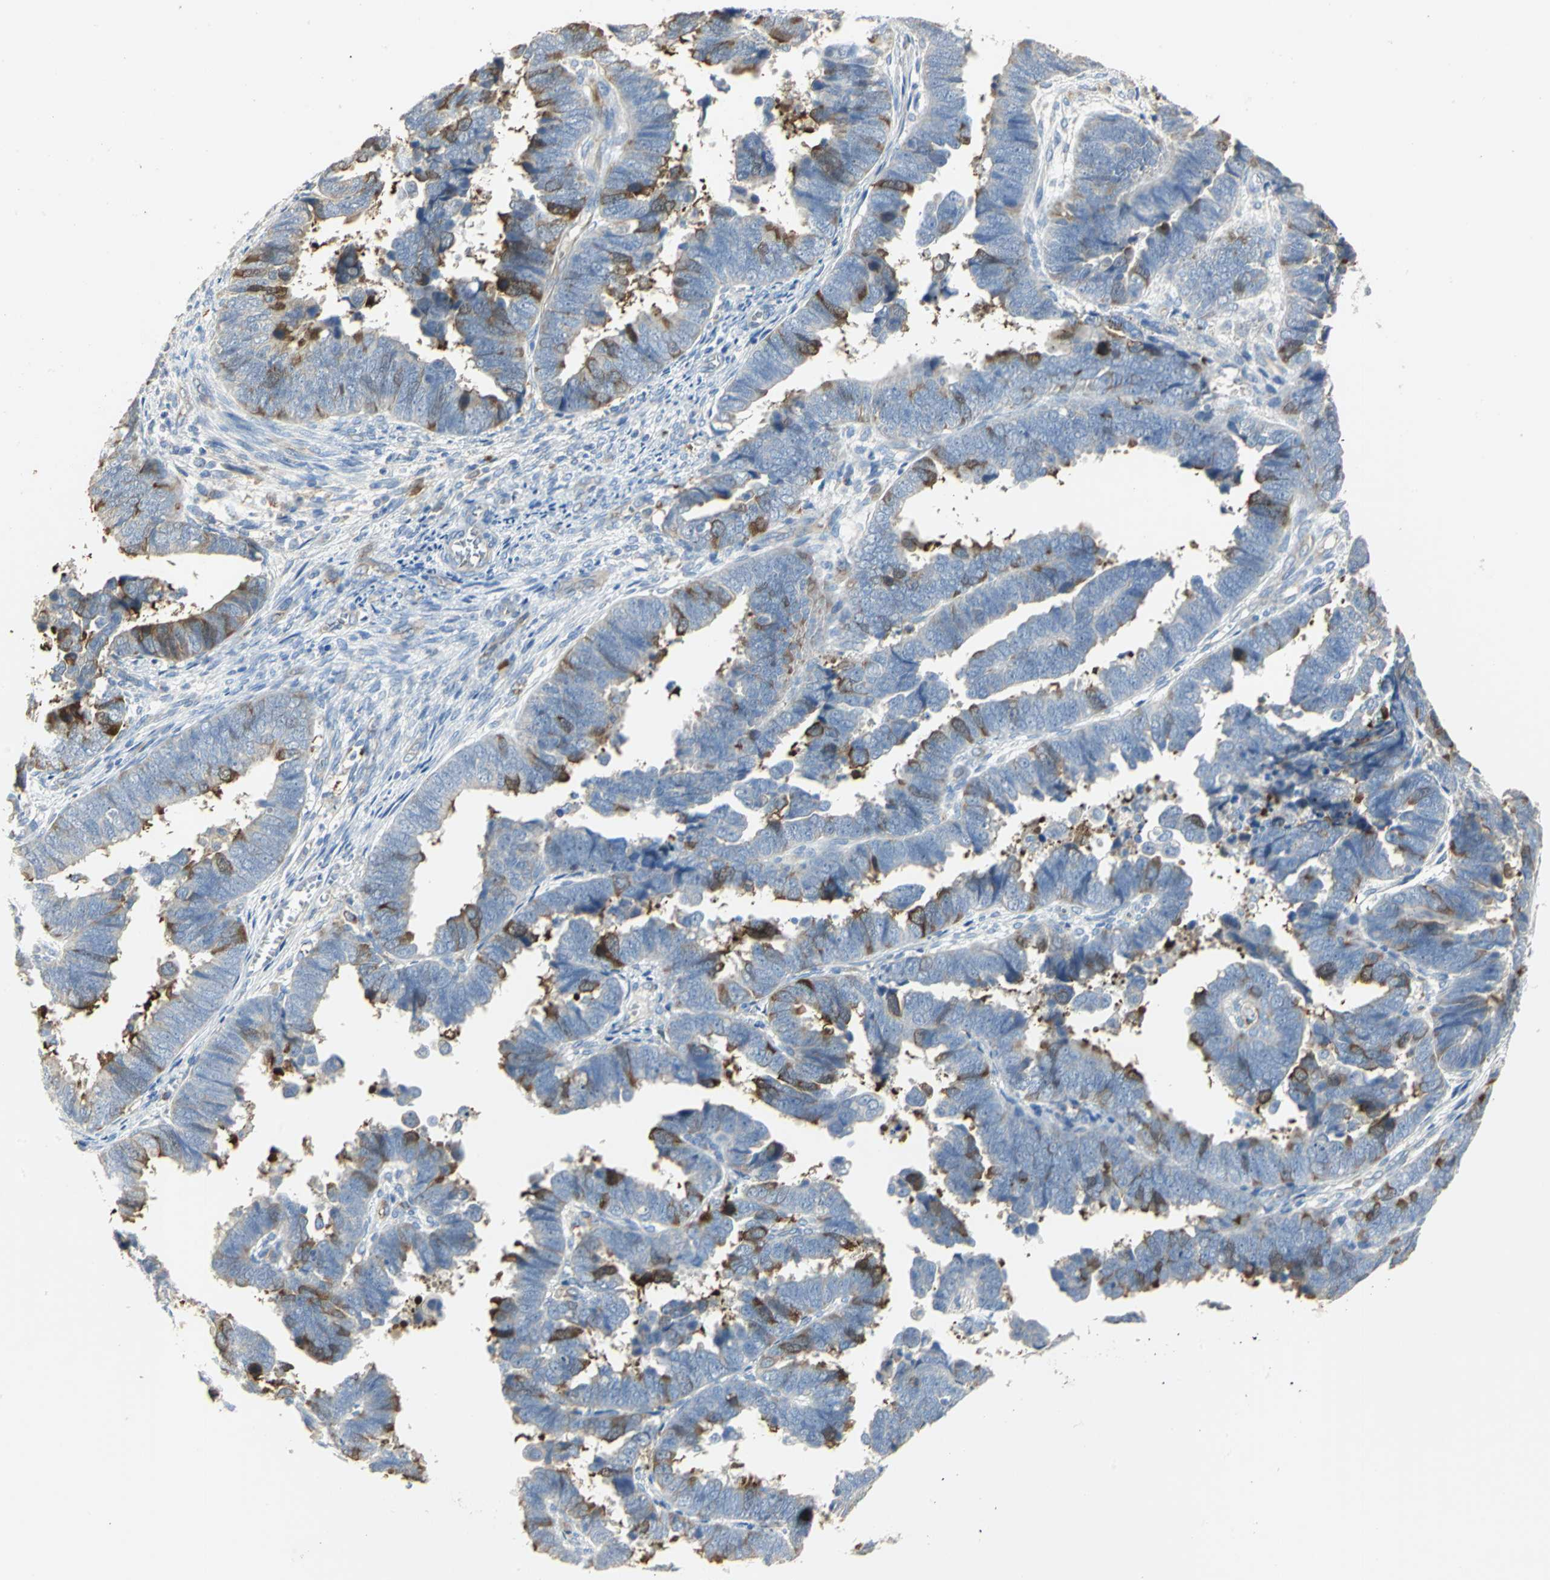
{"staining": {"intensity": "strong", "quantity": "<25%", "location": "cytoplasmic/membranous"}, "tissue": "endometrial cancer", "cell_type": "Tumor cells", "image_type": "cancer", "snomed": [{"axis": "morphology", "description": "Adenocarcinoma, NOS"}, {"axis": "topography", "description": "Endometrium"}], "caption": "The micrograph shows staining of endometrial cancer (adenocarcinoma), revealing strong cytoplasmic/membranous protein staining (brown color) within tumor cells. Nuclei are stained in blue.", "gene": "DLGAP5", "patient": {"sex": "female", "age": 75}}